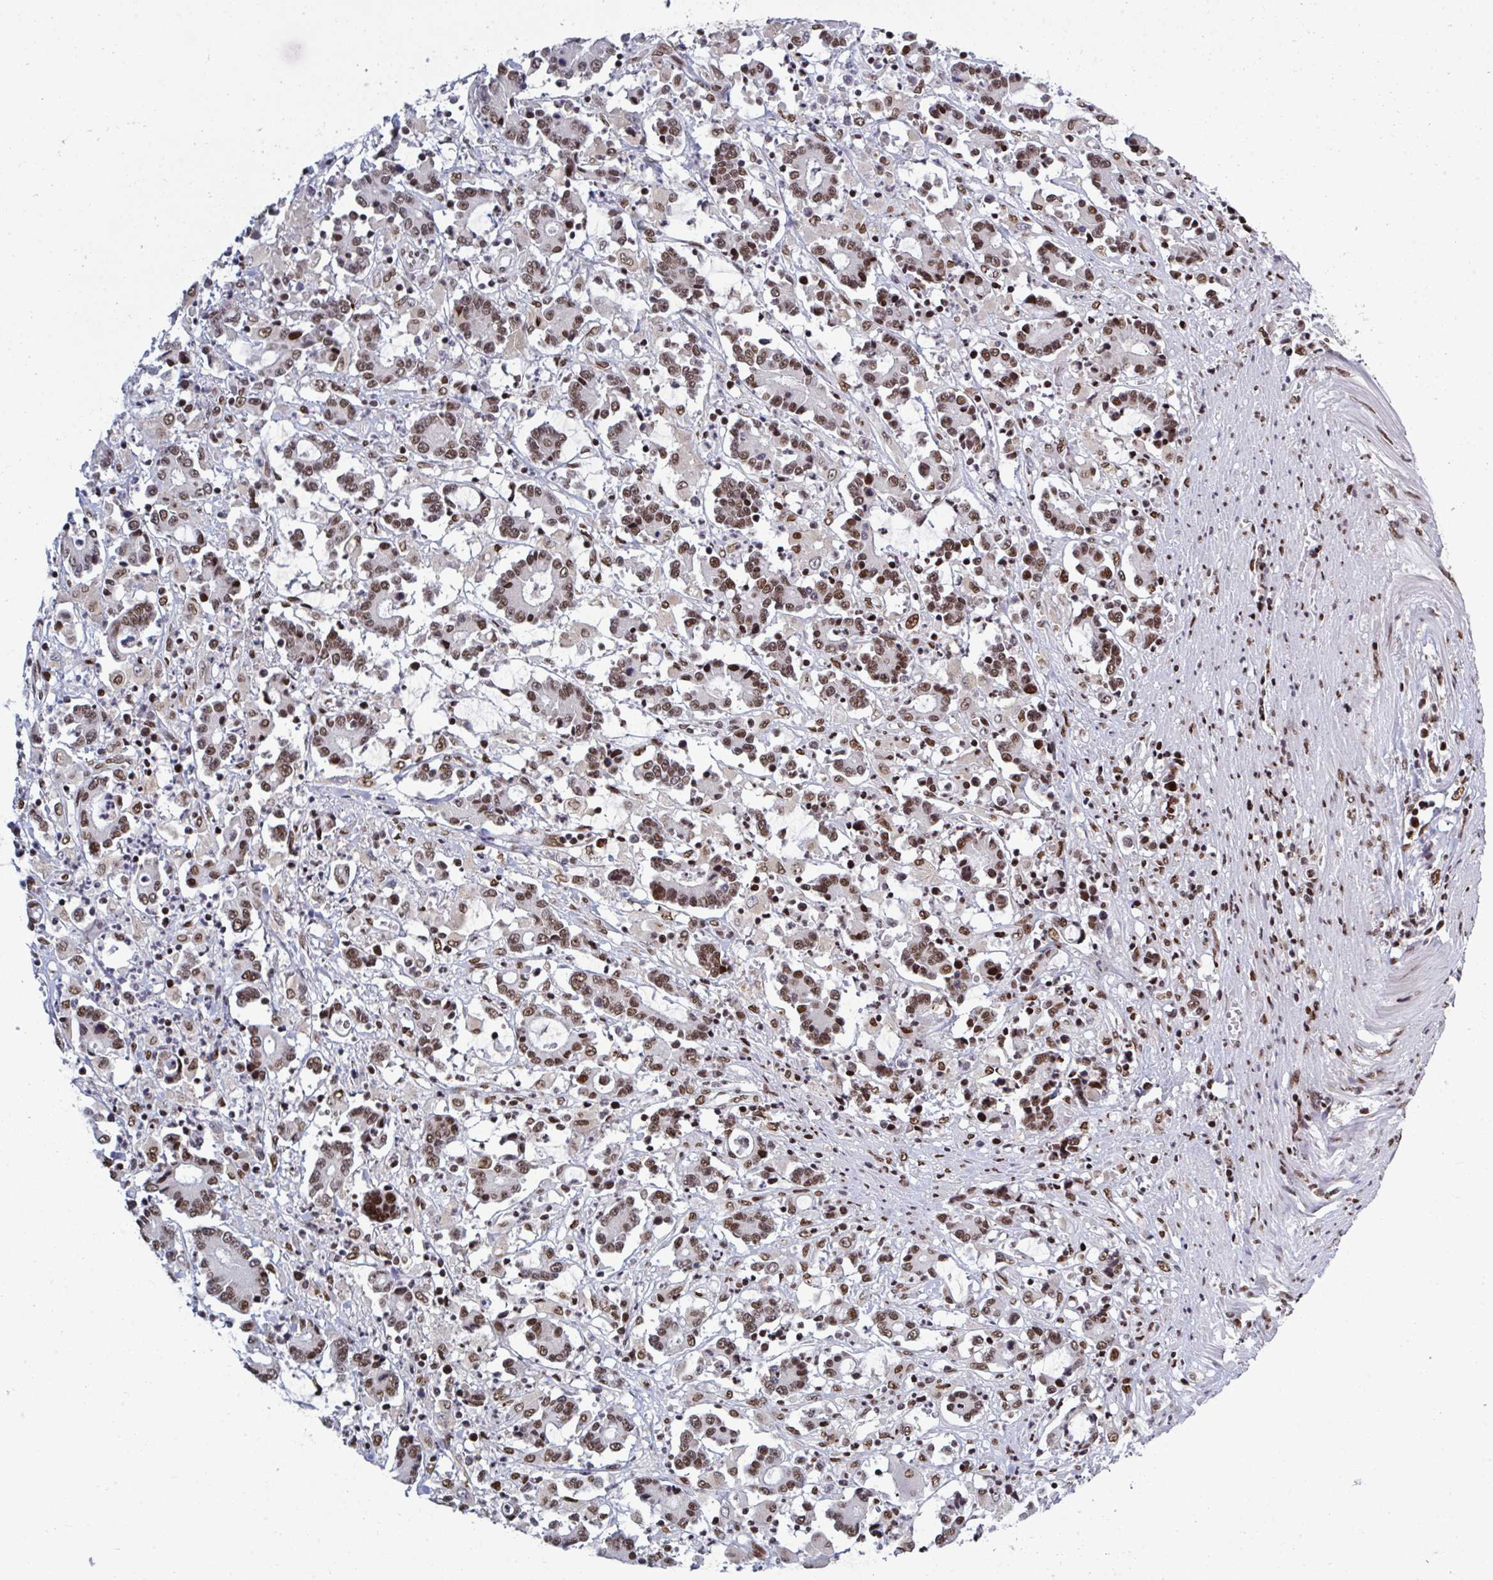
{"staining": {"intensity": "strong", "quantity": ">75%", "location": "nuclear"}, "tissue": "stomach cancer", "cell_type": "Tumor cells", "image_type": "cancer", "snomed": [{"axis": "morphology", "description": "Adenocarcinoma, NOS"}, {"axis": "topography", "description": "Stomach, upper"}], "caption": "Immunohistochemistry (IHC) staining of stomach cancer (adenocarcinoma), which exhibits high levels of strong nuclear staining in about >75% of tumor cells indicating strong nuclear protein positivity. The staining was performed using DAB (3,3'-diaminobenzidine) (brown) for protein detection and nuclei were counterstained in hematoxylin (blue).", "gene": "ZNF607", "patient": {"sex": "male", "age": 68}}